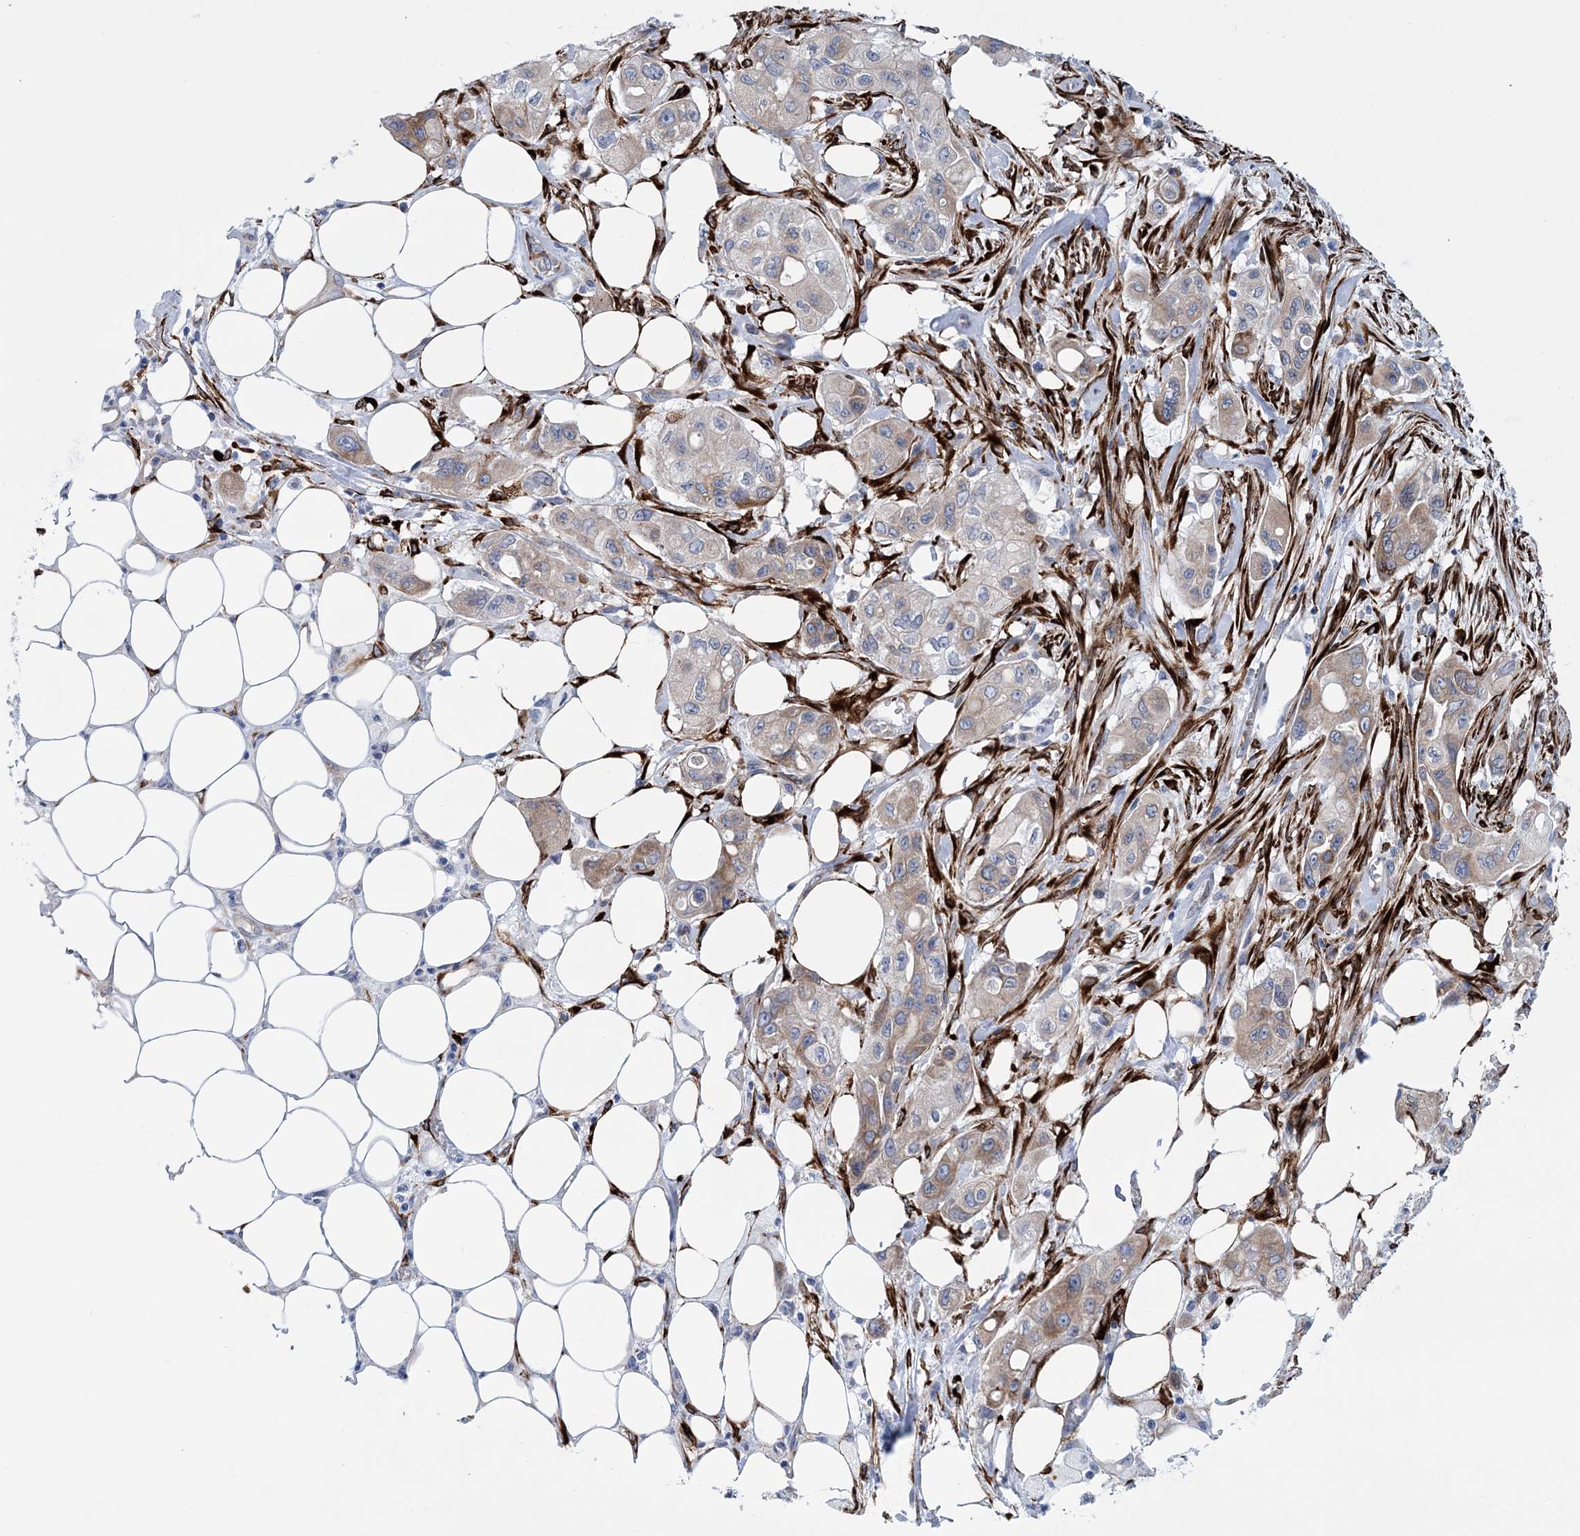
{"staining": {"intensity": "weak", "quantity": "<25%", "location": "cytoplasmic/membranous"}, "tissue": "pancreatic cancer", "cell_type": "Tumor cells", "image_type": "cancer", "snomed": [{"axis": "morphology", "description": "Adenocarcinoma, NOS"}, {"axis": "topography", "description": "Pancreas"}], "caption": "DAB (3,3'-diaminobenzidine) immunohistochemical staining of pancreatic adenocarcinoma shows no significant staining in tumor cells.", "gene": "RAB11FIP5", "patient": {"sex": "male", "age": 75}}